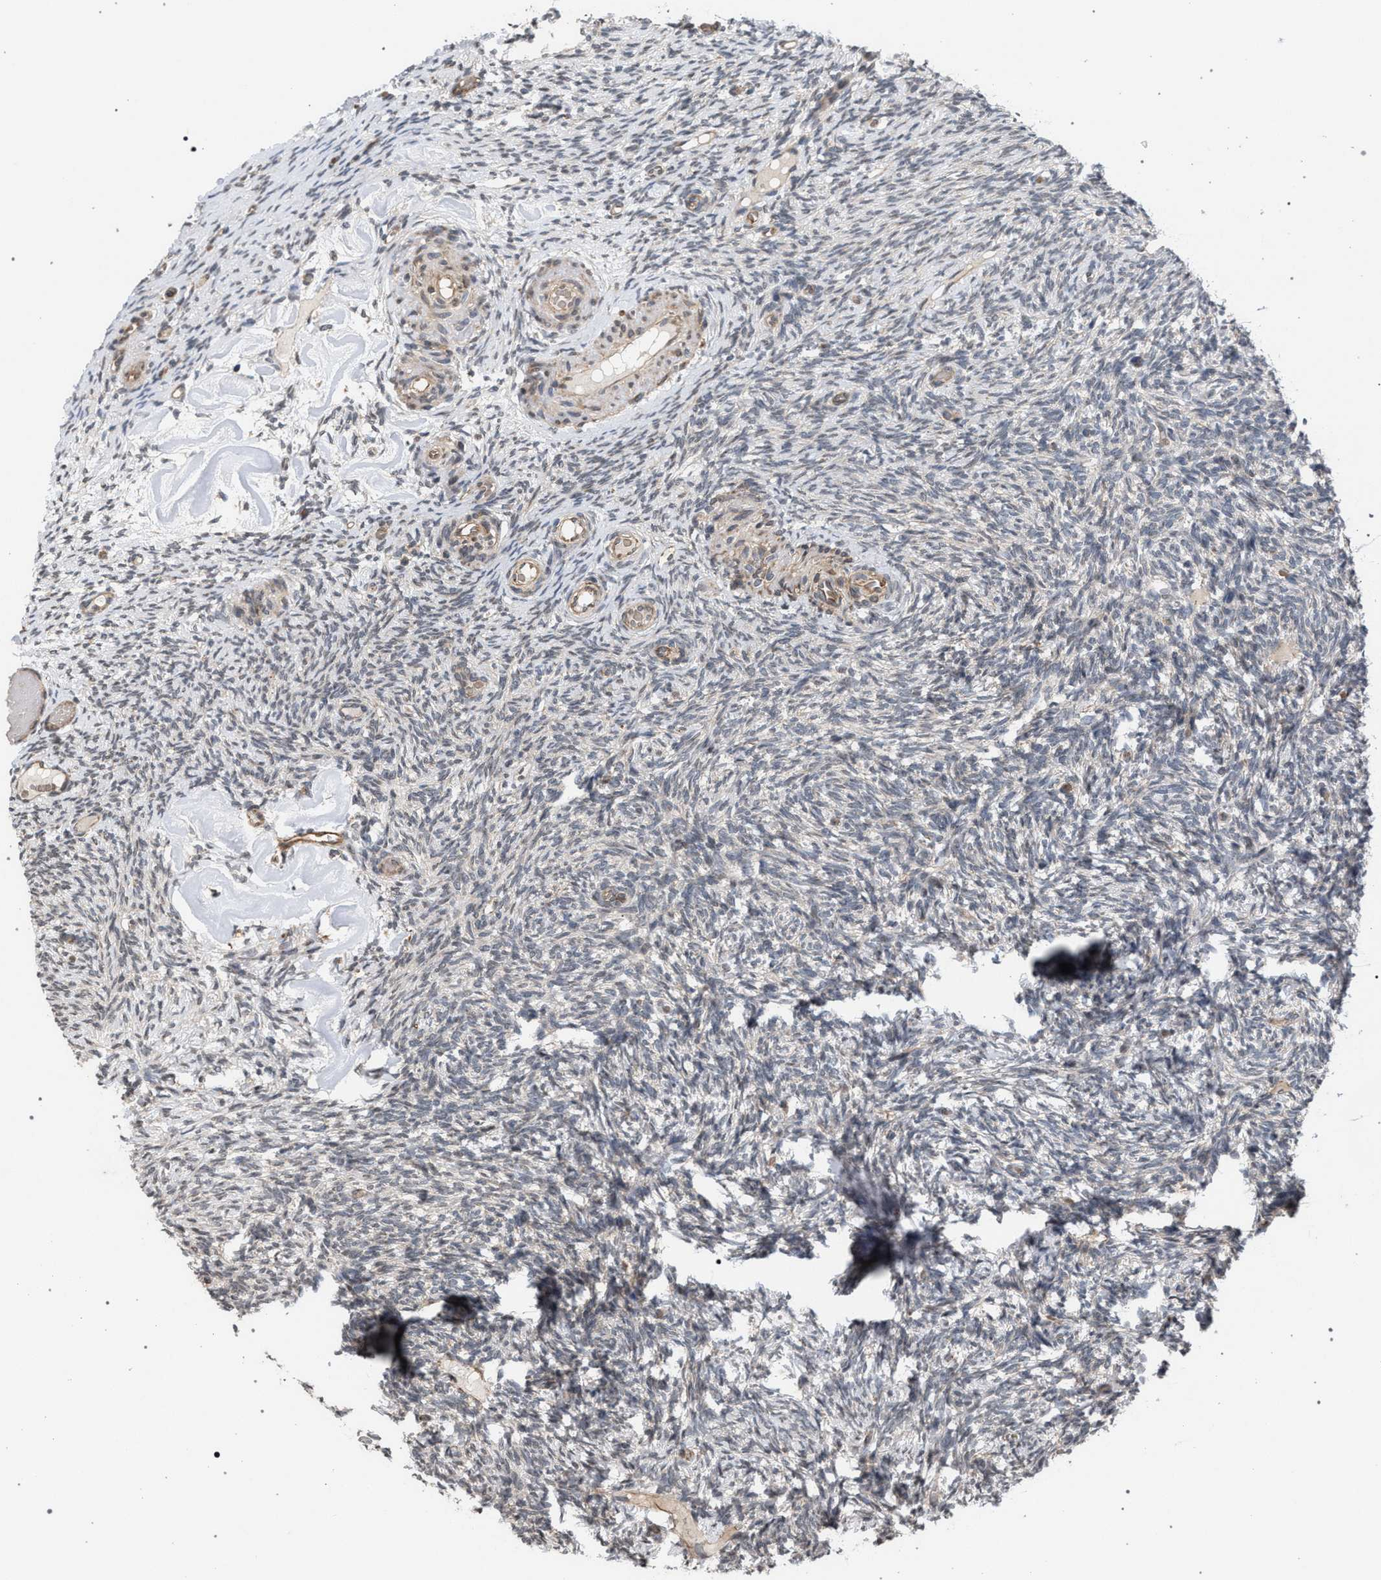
{"staining": {"intensity": "weak", "quantity": "<25%", "location": "cytoplasmic/membranous"}, "tissue": "ovary", "cell_type": "Ovarian stroma cells", "image_type": "normal", "snomed": [{"axis": "morphology", "description": "Normal tissue, NOS"}, {"axis": "topography", "description": "Ovary"}], "caption": "Histopathology image shows no protein staining in ovarian stroma cells of normal ovary. The staining is performed using DAB (3,3'-diaminobenzidine) brown chromogen with nuclei counter-stained in using hematoxylin.", "gene": "IRAK4", "patient": {"sex": "female", "age": 60}}